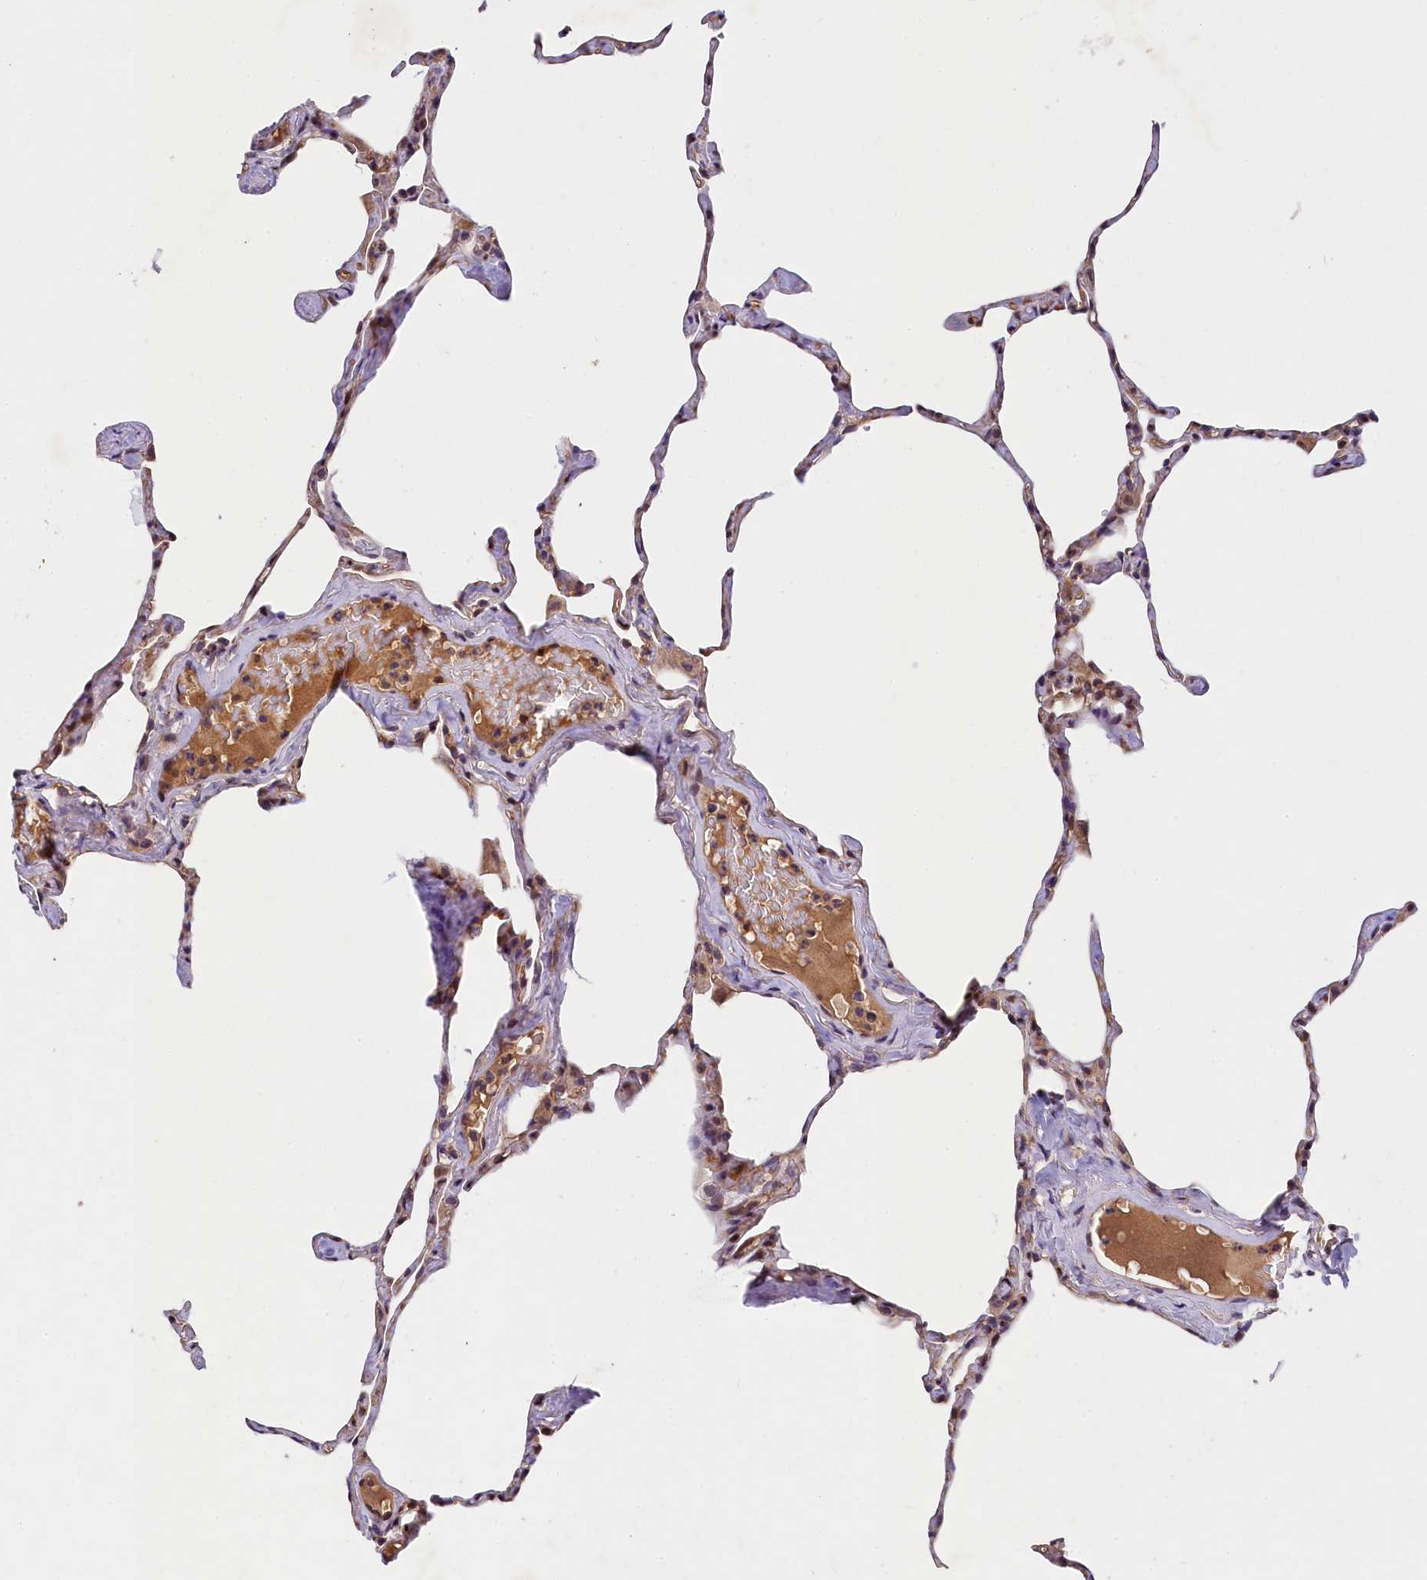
{"staining": {"intensity": "moderate", "quantity": "<25%", "location": "cytoplasmic/membranous,nuclear"}, "tissue": "lung", "cell_type": "Alveolar cells", "image_type": "normal", "snomed": [{"axis": "morphology", "description": "Normal tissue, NOS"}, {"axis": "topography", "description": "Lung"}], "caption": "Protein analysis of benign lung demonstrates moderate cytoplasmic/membranous,nuclear positivity in about <25% of alveolar cells. The staining was performed using DAB (3,3'-diaminobenzidine), with brown indicating positive protein expression. Nuclei are stained blue with hematoxylin.", "gene": "SNRK", "patient": {"sex": "male", "age": 65}}